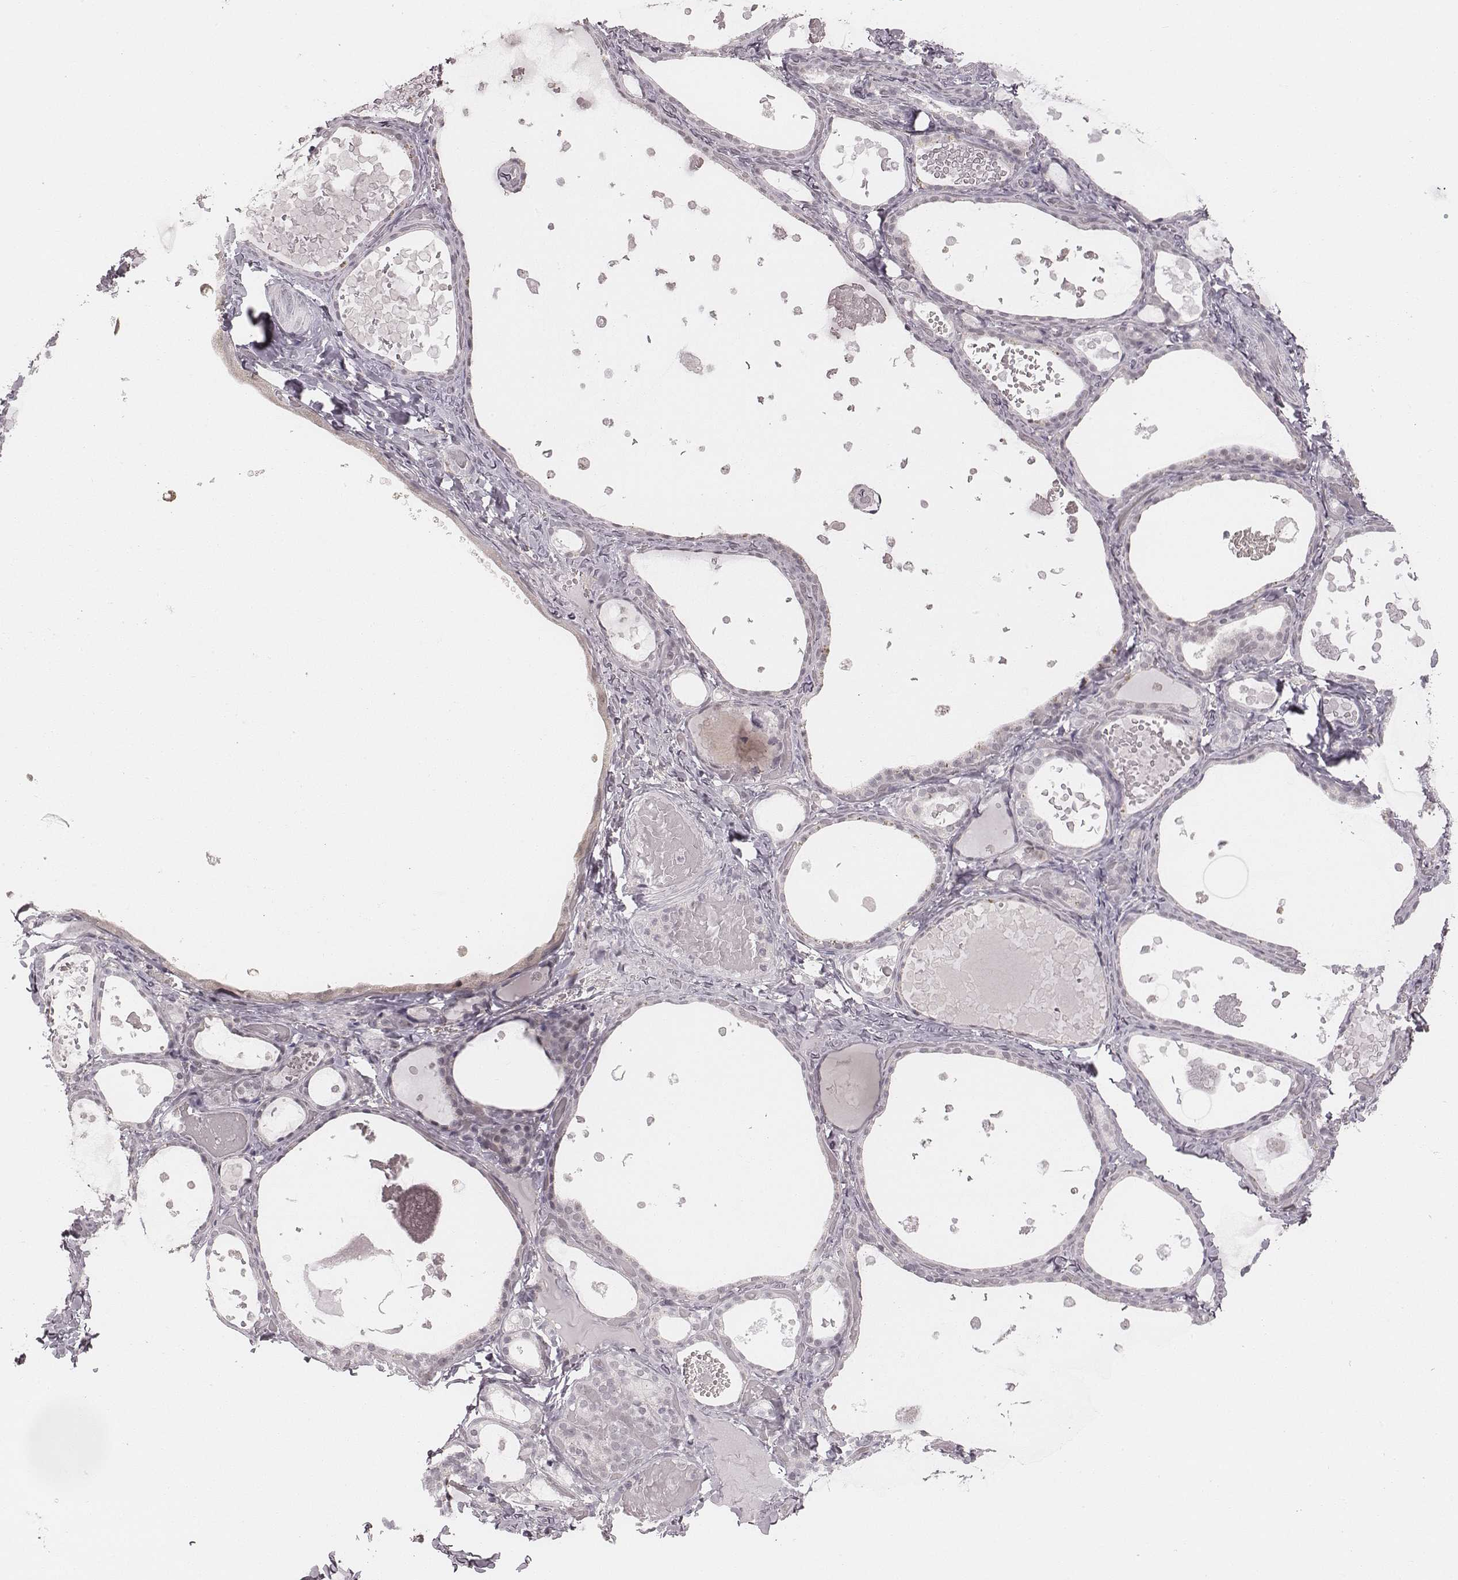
{"staining": {"intensity": "negative", "quantity": "none", "location": "none"}, "tissue": "thyroid gland", "cell_type": "Glandular cells", "image_type": "normal", "snomed": [{"axis": "morphology", "description": "Normal tissue, NOS"}, {"axis": "topography", "description": "Thyroid gland"}], "caption": "The immunohistochemistry (IHC) histopathology image has no significant staining in glandular cells of thyroid gland. (Brightfield microscopy of DAB (3,3'-diaminobenzidine) immunohistochemistry at high magnification).", "gene": "RPGRIP1", "patient": {"sex": "female", "age": 56}}